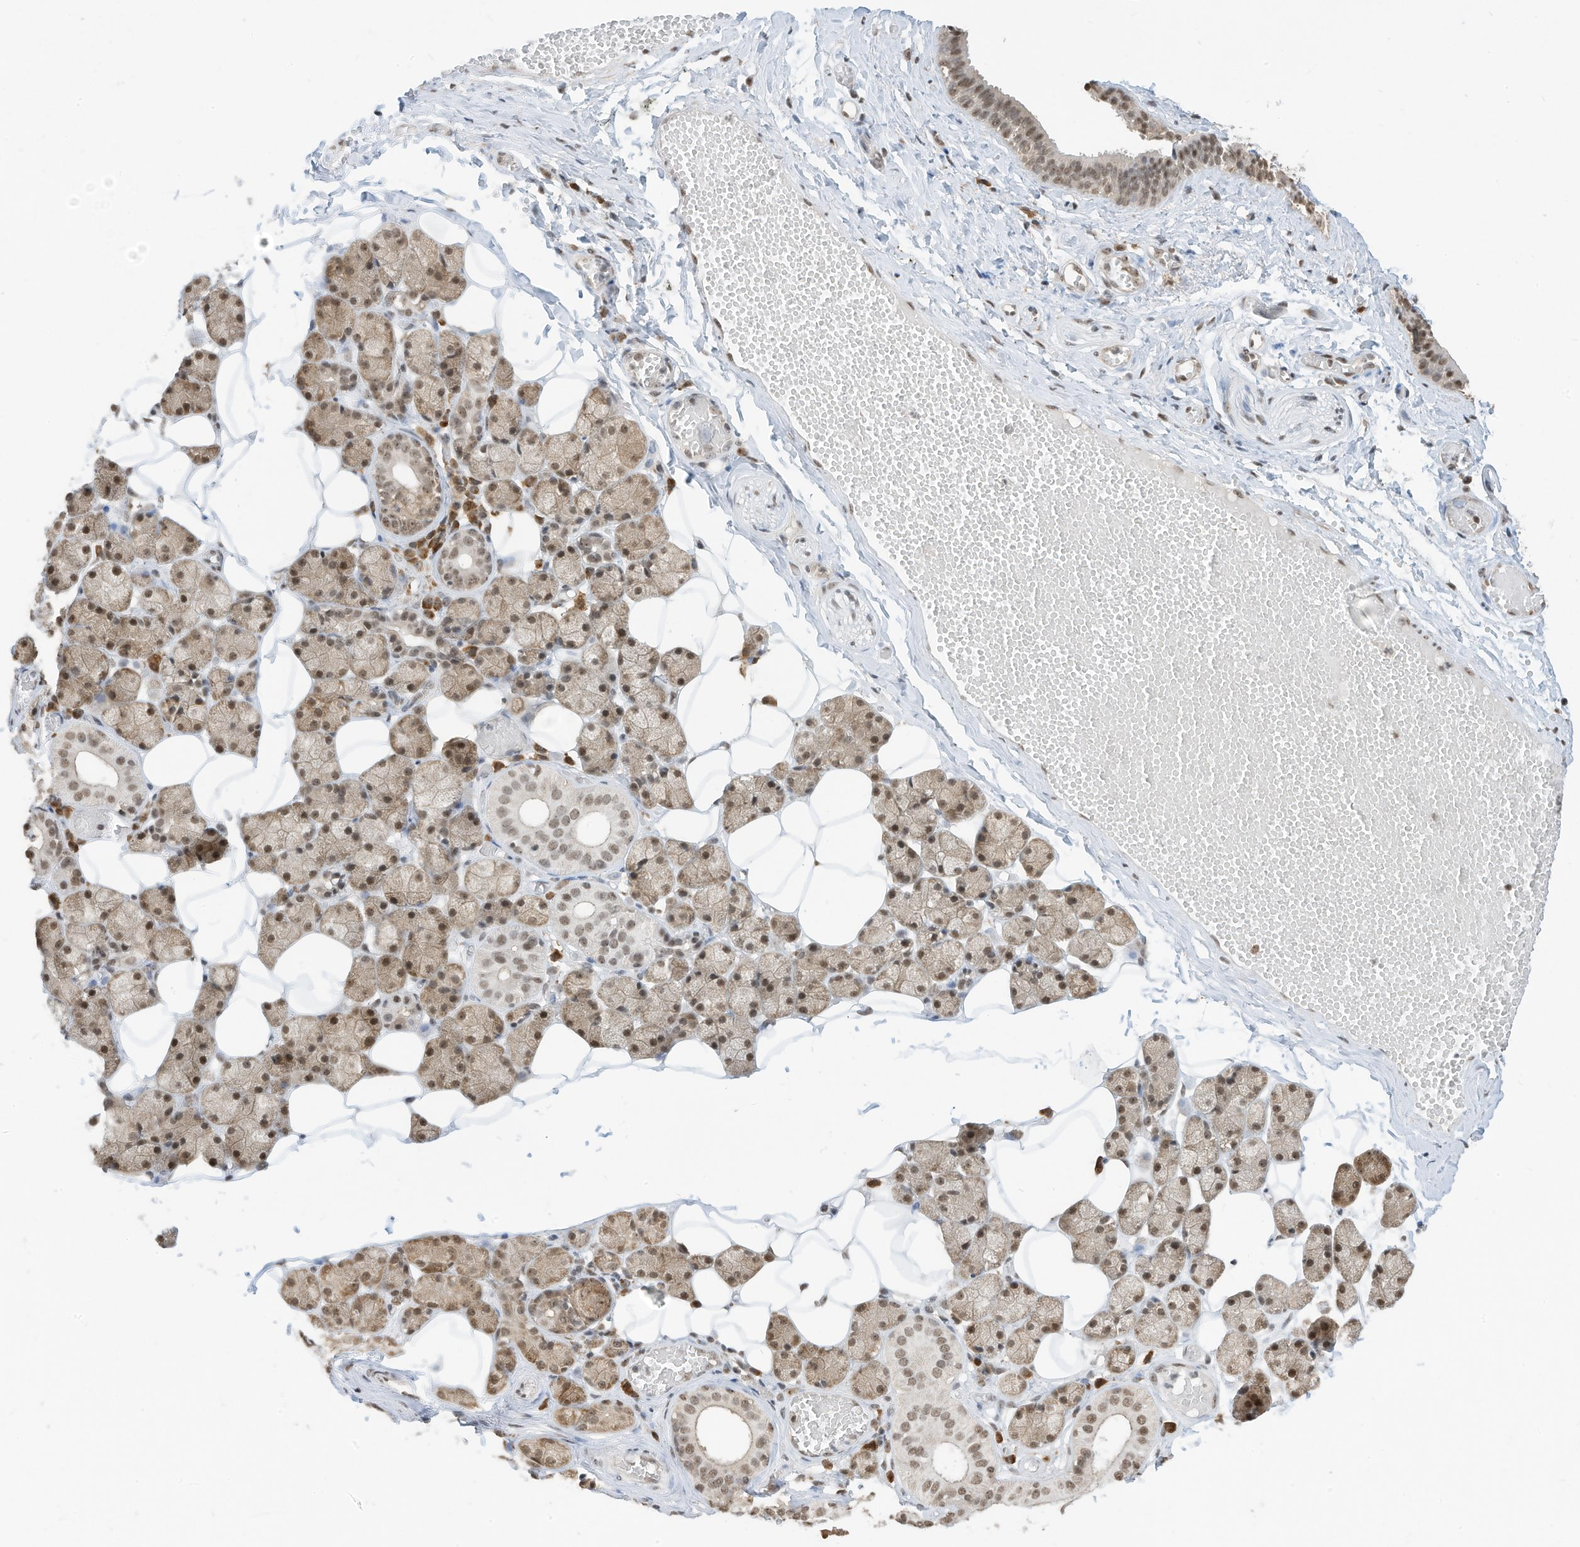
{"staining": {"intensity": "moderate", "quantity": ">75%", "location": "cytoplasmic/membranous,nuclear"}, "tissue": "salivary gland", "cell_type": "Glandular cells", "image_type": "normal", "snomed": [{"axis": "morphology", "description": "Normal tissue, NOS"}, {"axis": "topography", "description": "Salivary gland"}], "caption": "Immunohistochemical staining of normal salivary gland shows medium levels of moderate cytoplasmic/membranous,nuclear positivity in about >75% of glandular cells. (Brightfield microscopy of DAB IHC at high magnification).", "gene": "ZNF195", "patient": {"sex": "female", "age": 33}}